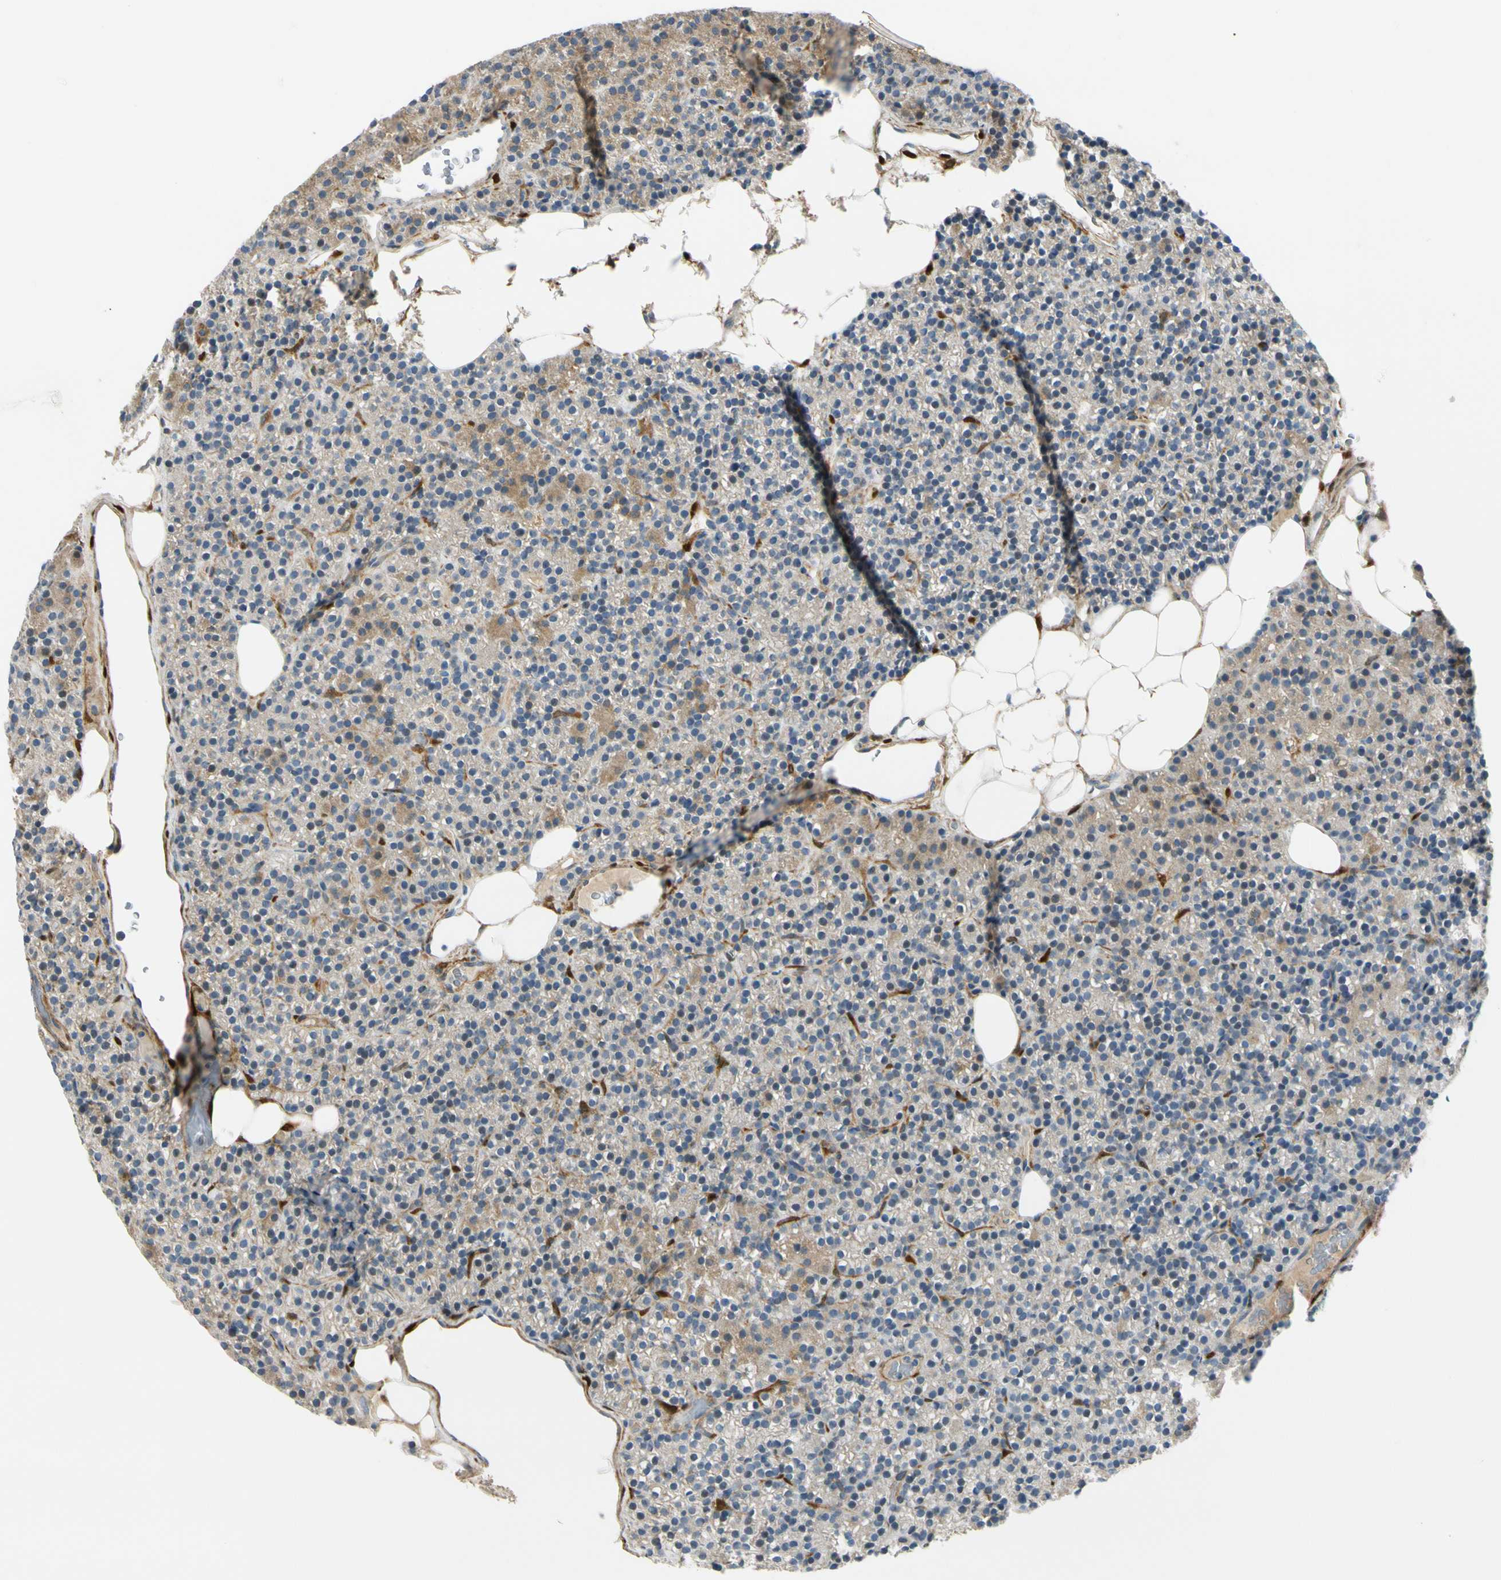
{"staining": {"intensity": "moderate", "quantity": "<25%", "location": "cytoplasmic/membranous"}, "tissue": "parathyroid gland", "cell_type": "Glandular cells", "image_type": "normal", "snomed": [{"axis": "morphology", "description": "Normal tissue, NOS"}, {"axis": "morphology", "description": "Hyperplasia, NOS"}, {"axis": "topography", "description": "Parathyroid gland"}], "caption": "About <25% of glandular cells in unremarkable human parathyroid gland reveal moderate cytoplasmic/membranous protein expression as visualized by brown immunohistochemical staining.", "gene": "FHL2", "patient": {"sex": "male", "age": 44}}